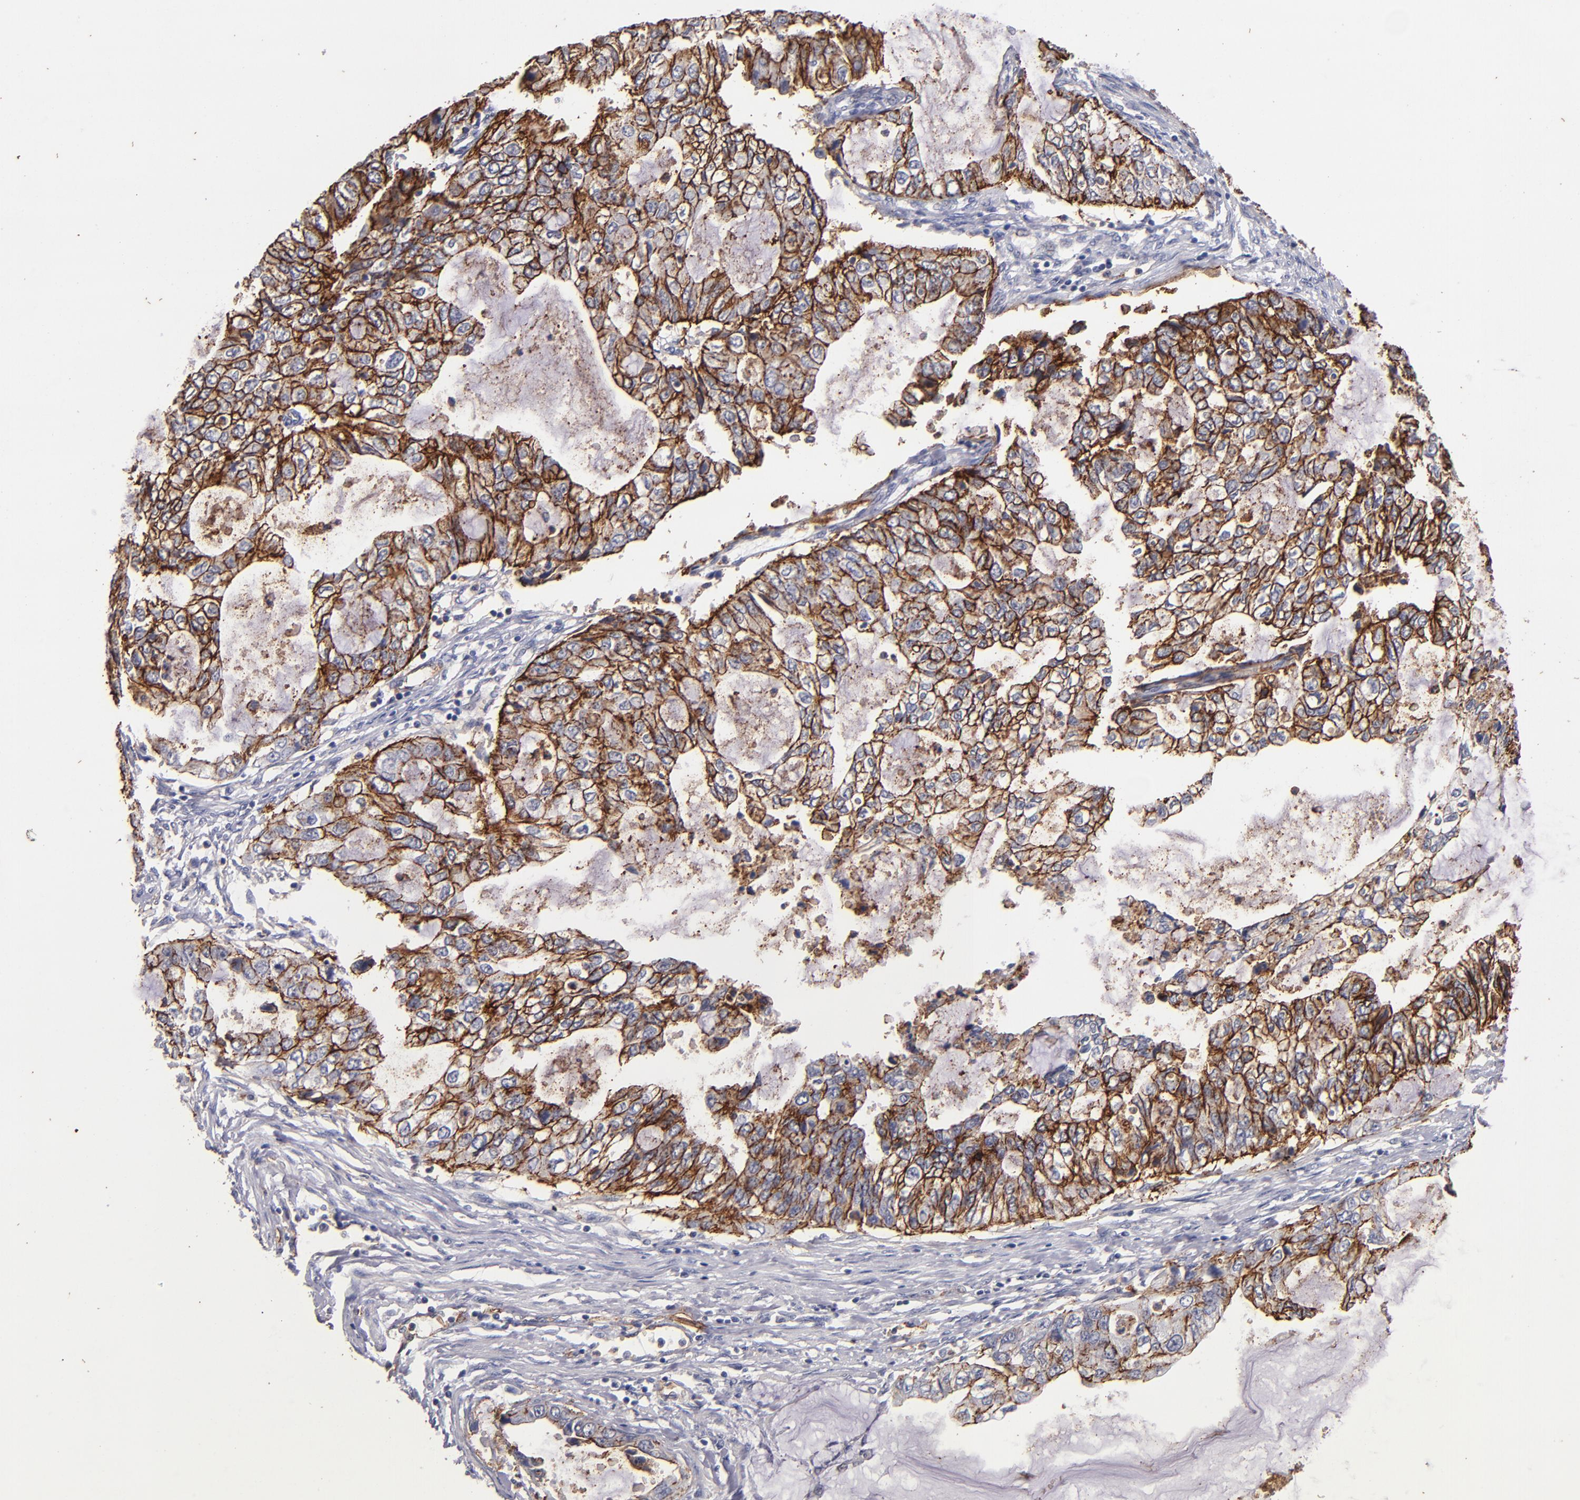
{"staining": {"intensity": "strong", "quantity": ">75%", "location": "cytoplasmic/membranous"}, "tissue": "stomach cancer", "cell_type": "Tumor cells", "image_type": "cancer", "snomed": [{"axis": "morphology", "description": "Adenocarcinoma, NOS"}, {"axis": "topography", "description": "Stomach, upper"}], "caption": "A brown stain highlights strong cytoplasmic/membranous staining of a protein in stomach cancer tumor cells.", "gene": "CLDN5", "patient": {"sex": "female", "age": 52}}